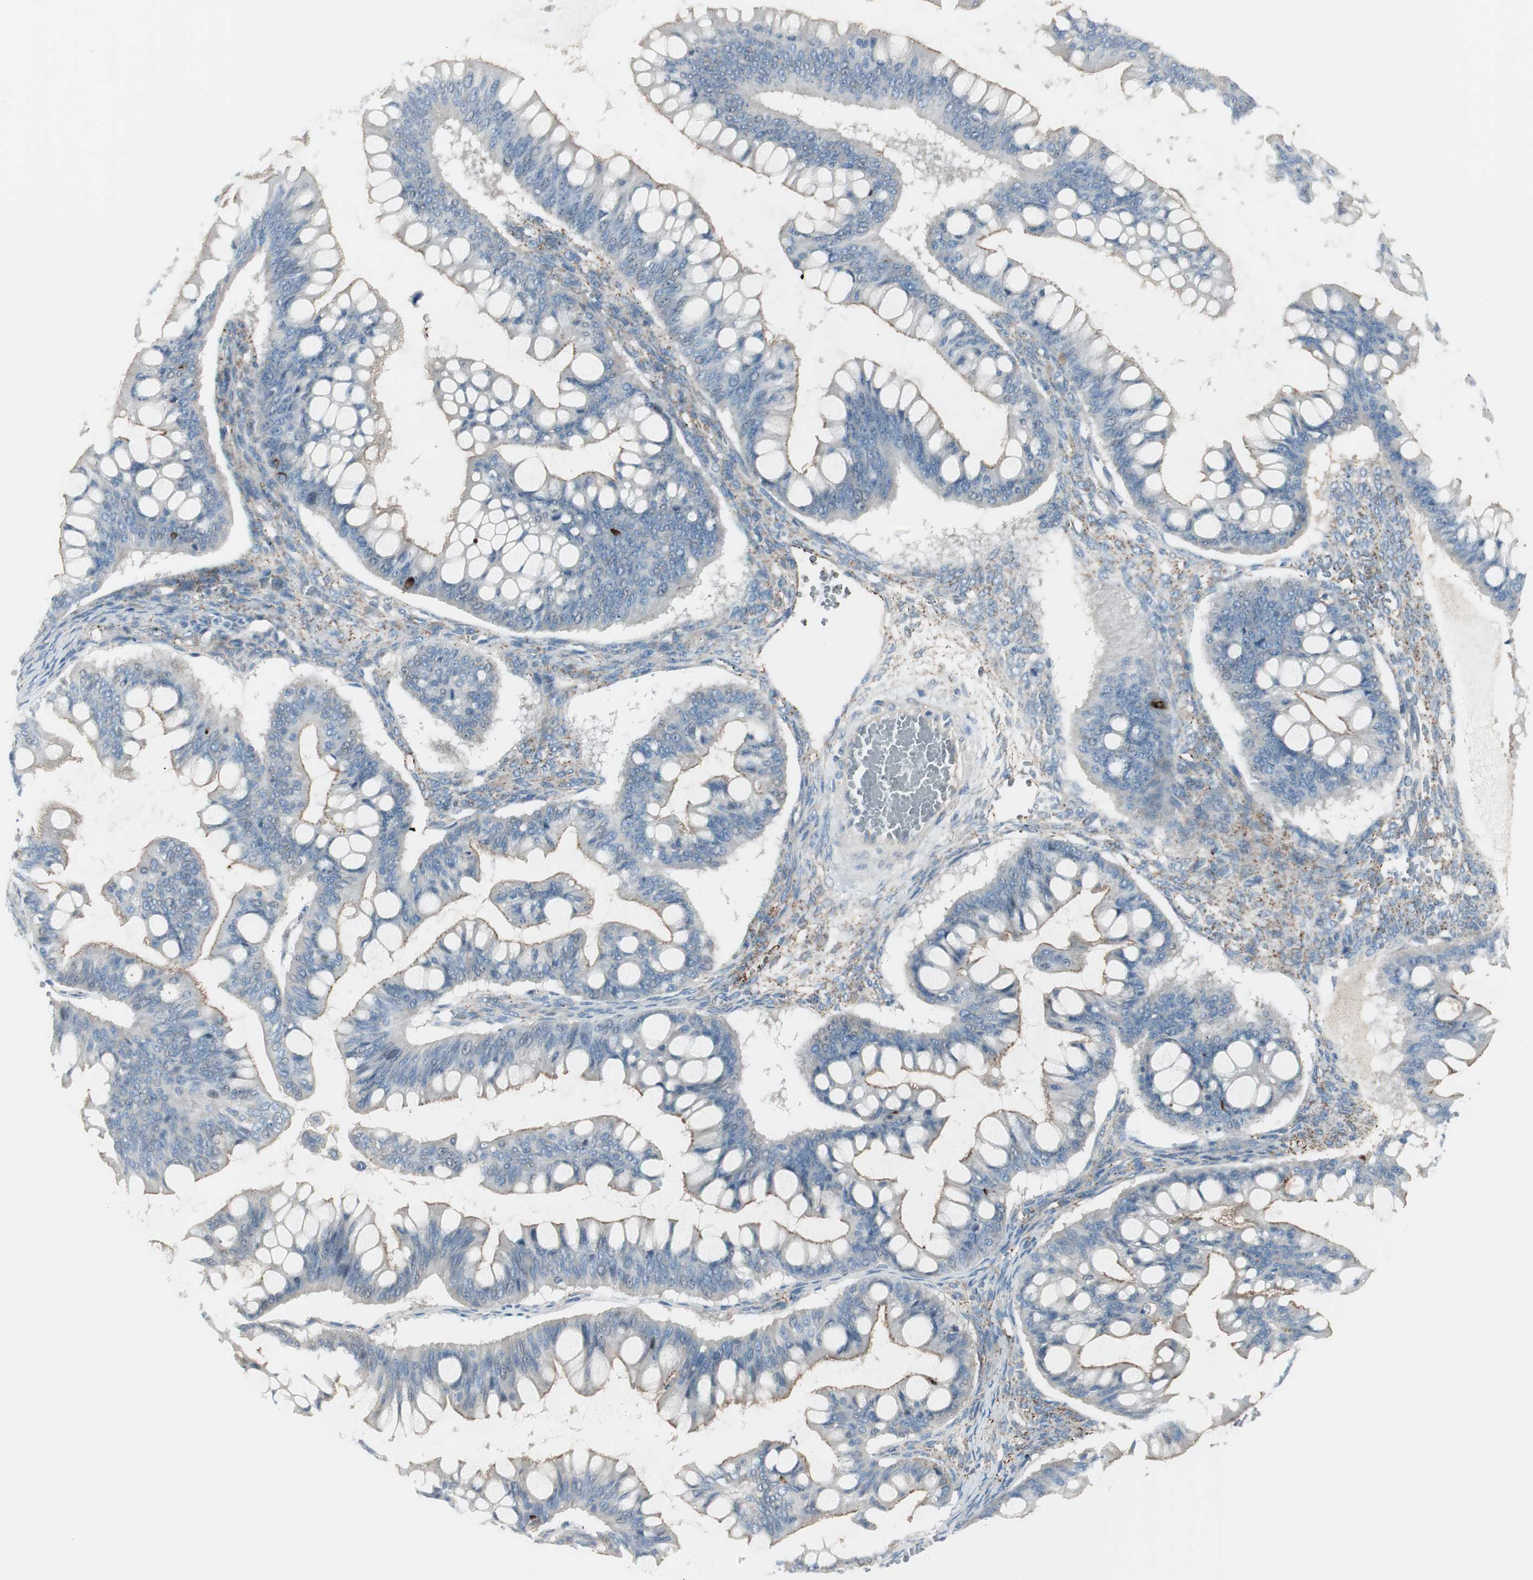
{"staining": {"intensity": "weak", "quantity": "25%-75%", "location": "cytoplasmic/membranous"}, "tissue": "ovarian cancer", "cell_type": "Tumor cells", "image_type": "cancer", "snomed": [{"axis": "morphology", "description": "Cystadenocarcinoma, mucinous, NOS"}, {"axis": "topography", "description": "Ovary"}], "caption": "Tumor cells show low levels of weak cytoplasmic/membranous staining in about 25%-75% of cells in mucinous cystadenocarcinoma (ovarian).", "gene": "CACNA2D1", "patient": {"sex": "female", "age": 73}}